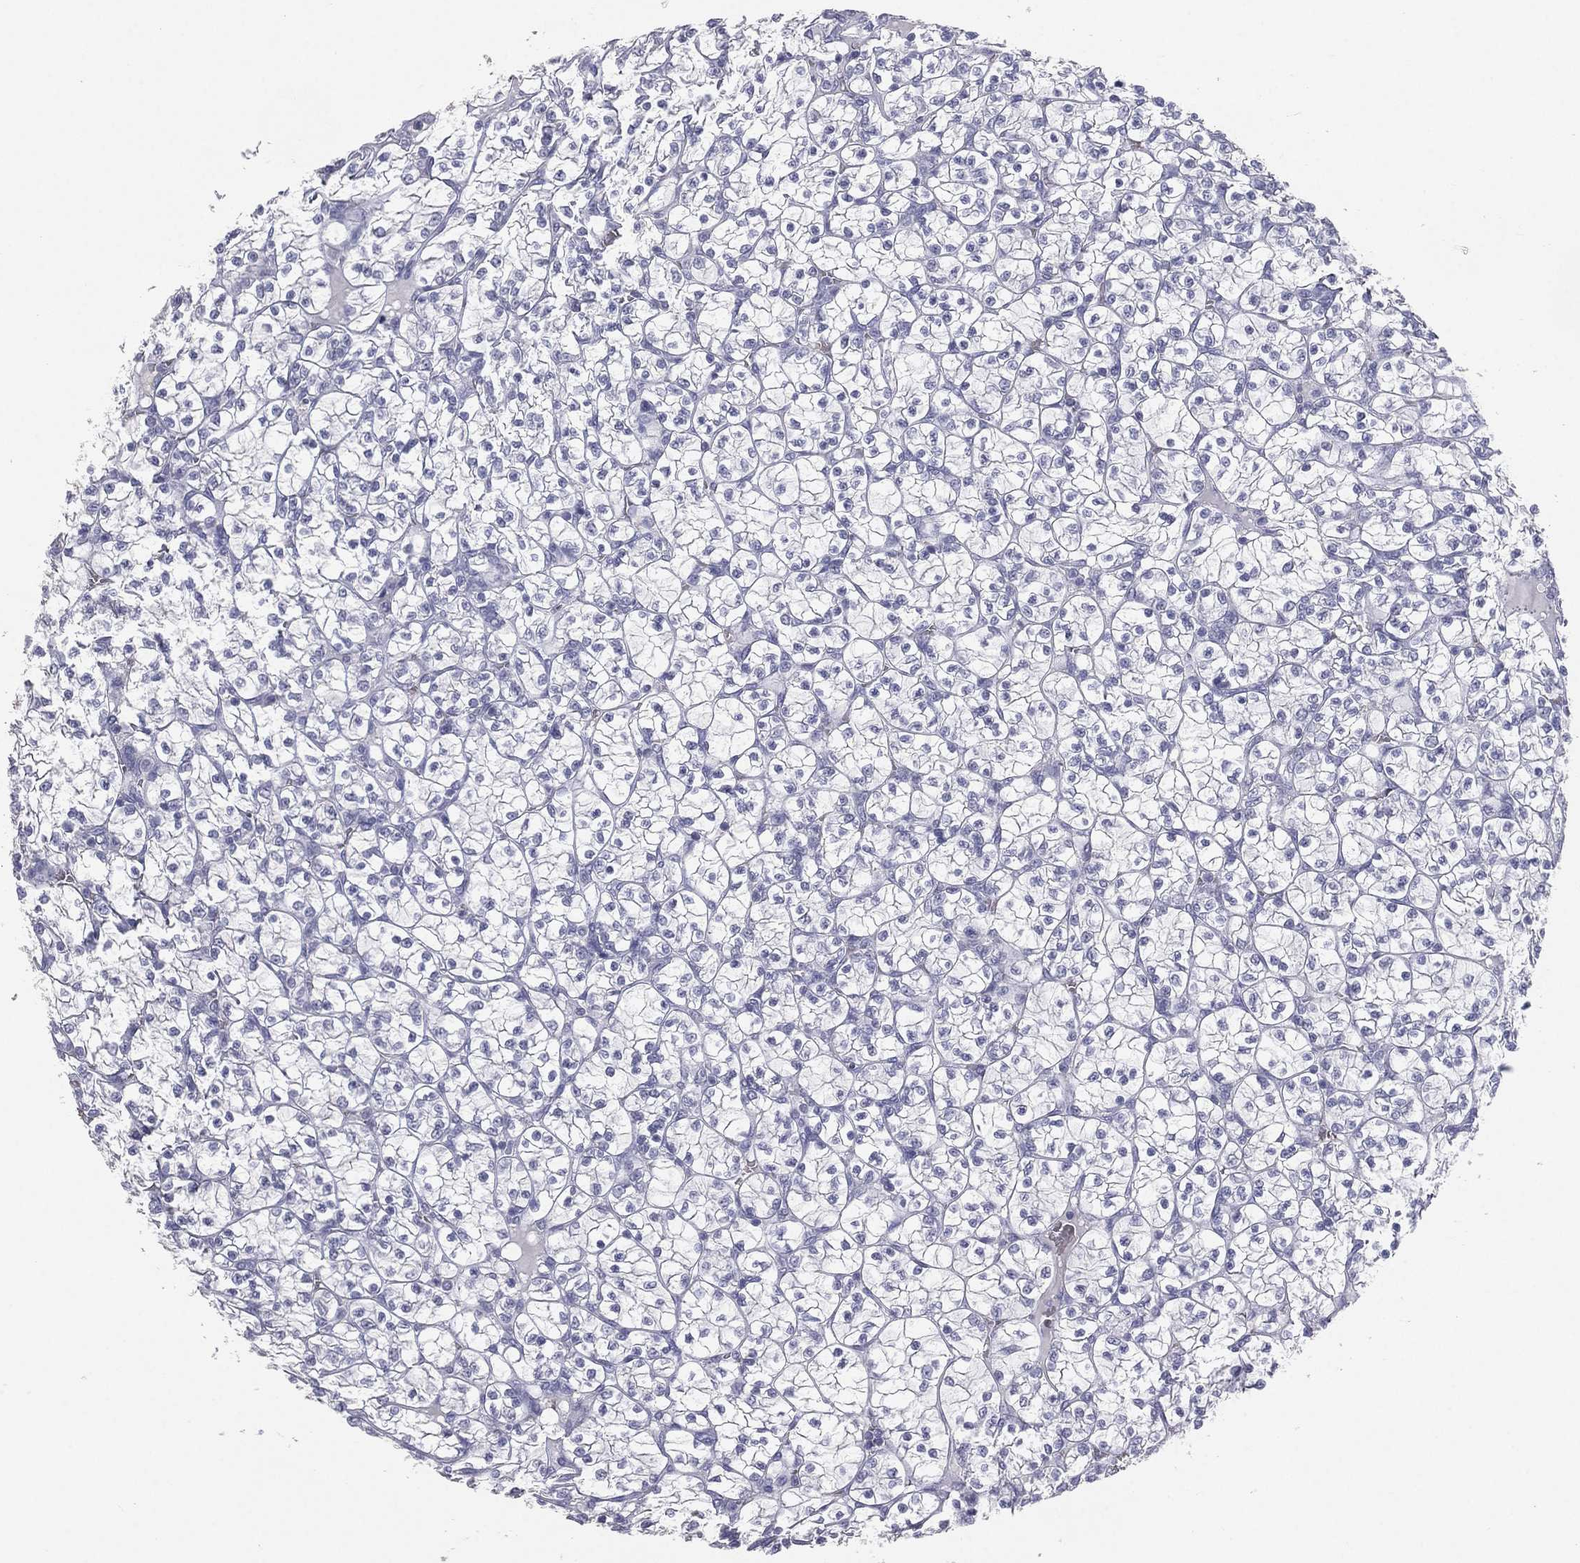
{"staining": {"intensity": "negative", "quantity": "none", "location": "none"}, "tissue": "renal cancer", "cell_type": "Tumor cells", "image_type": "cancer", "snomed": [{"axis": "morphology", "description": "Adenocarcinoma, NOS"}, {"axis": "topography", "description": "Kidney"}], "caption": "Tumor cells are negative for brown protein staining in adenocarcinoma (renal). (DAB IHC, high magnification).", "gene": "ESX1", "patient": {"sex": "female", "age": 89}}